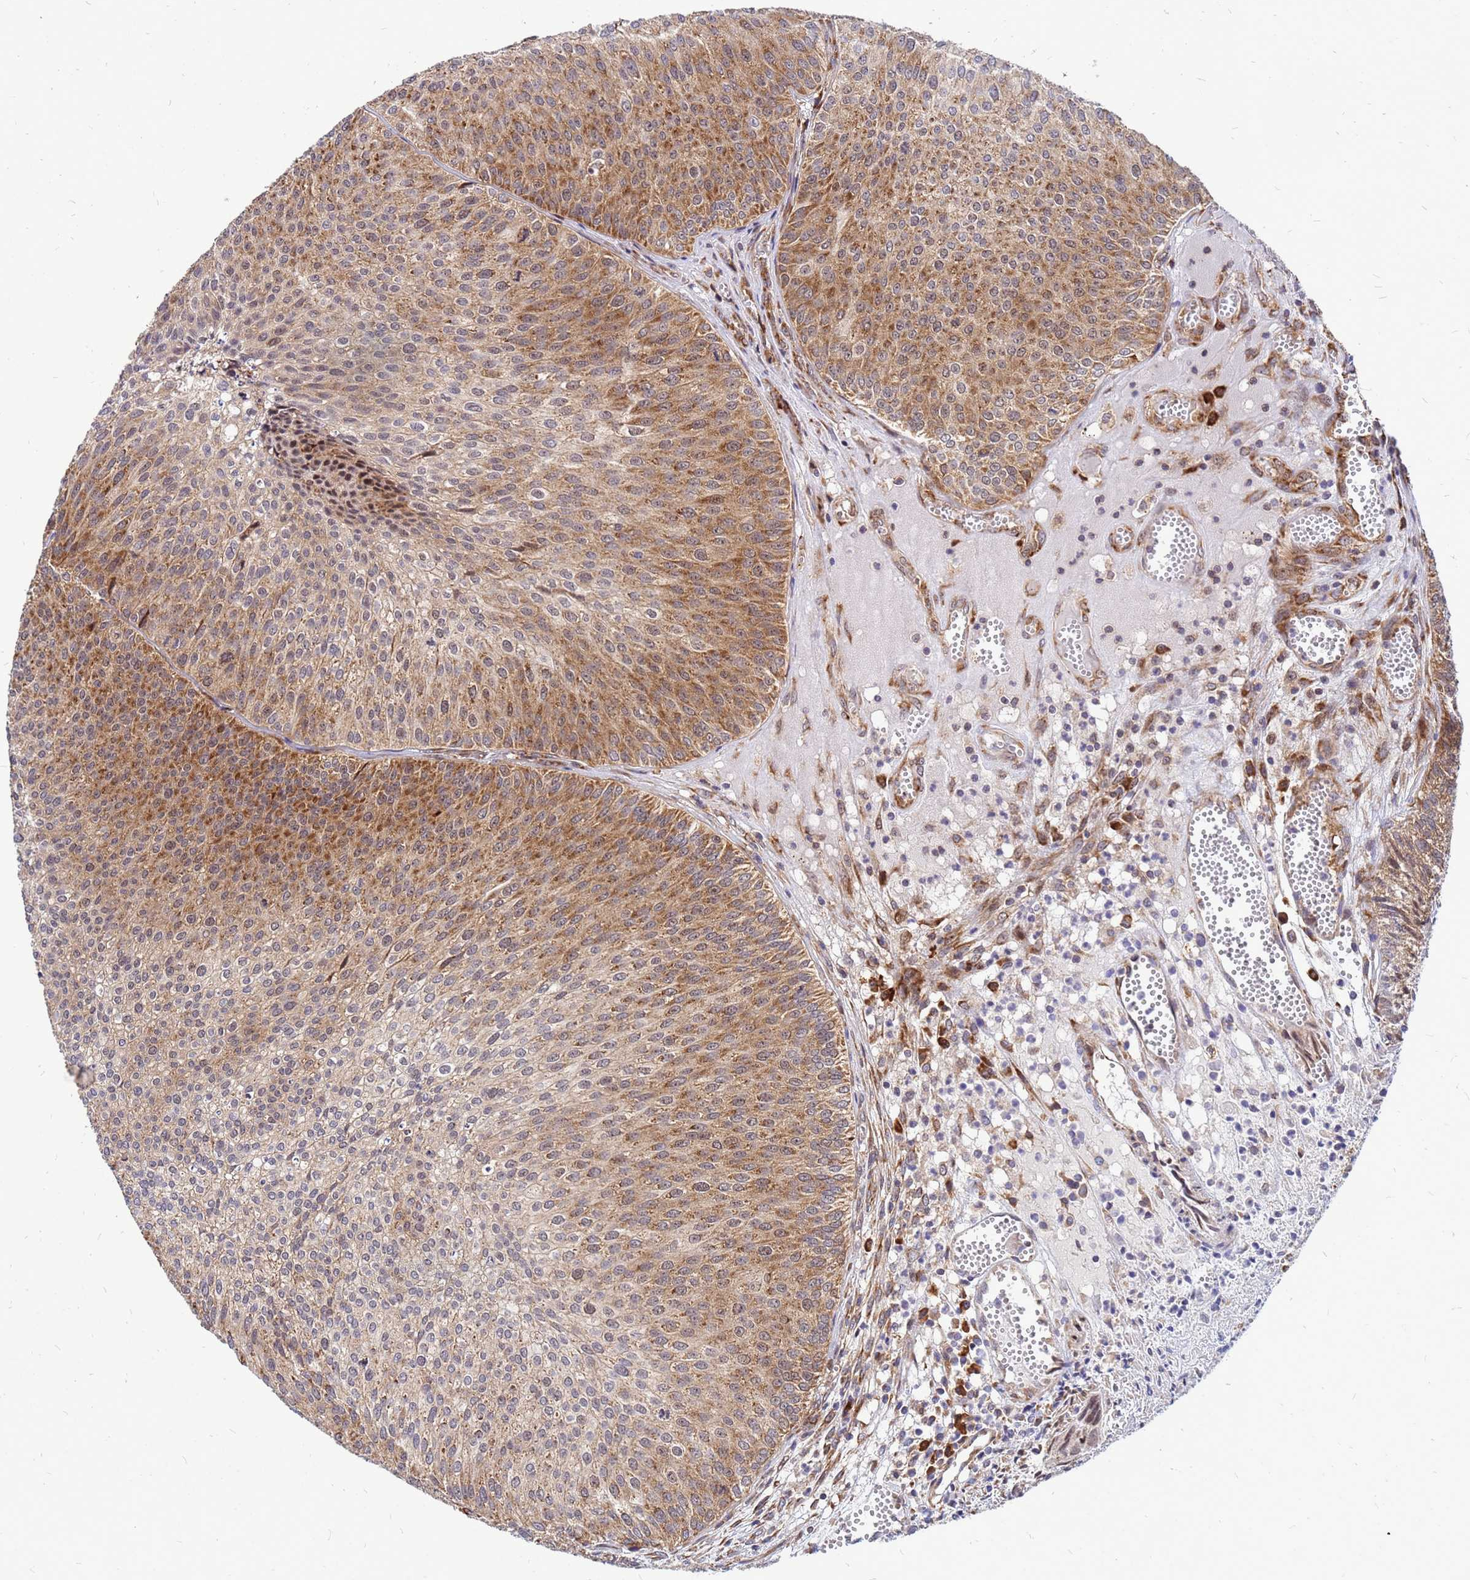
{"staining": {"intensity": "moderate", "quantity": "25%-75%", "location": "cytoplasmic/membranous"}, "tissue": "urothelial cancer", "cell_type": "Tumor cells", "image_type": "cancer", "snomed": [{"axis": "morphology", "description": "Urothelial carcinoma, Low grade"}, {"axis": "topography", "description": "Urinary bladder"}], "caption": "Immunohistochemistry (IHC) histopathology image of human urothelial carcinoma (low-grade) stained for a protein (brown), which exhibits medium levels of moderate cytoplasmic/membranous expression in about 25%-75% of tumor cells.", "gene": "RPL8", "patient": {"sex": "male", "age": 84}}